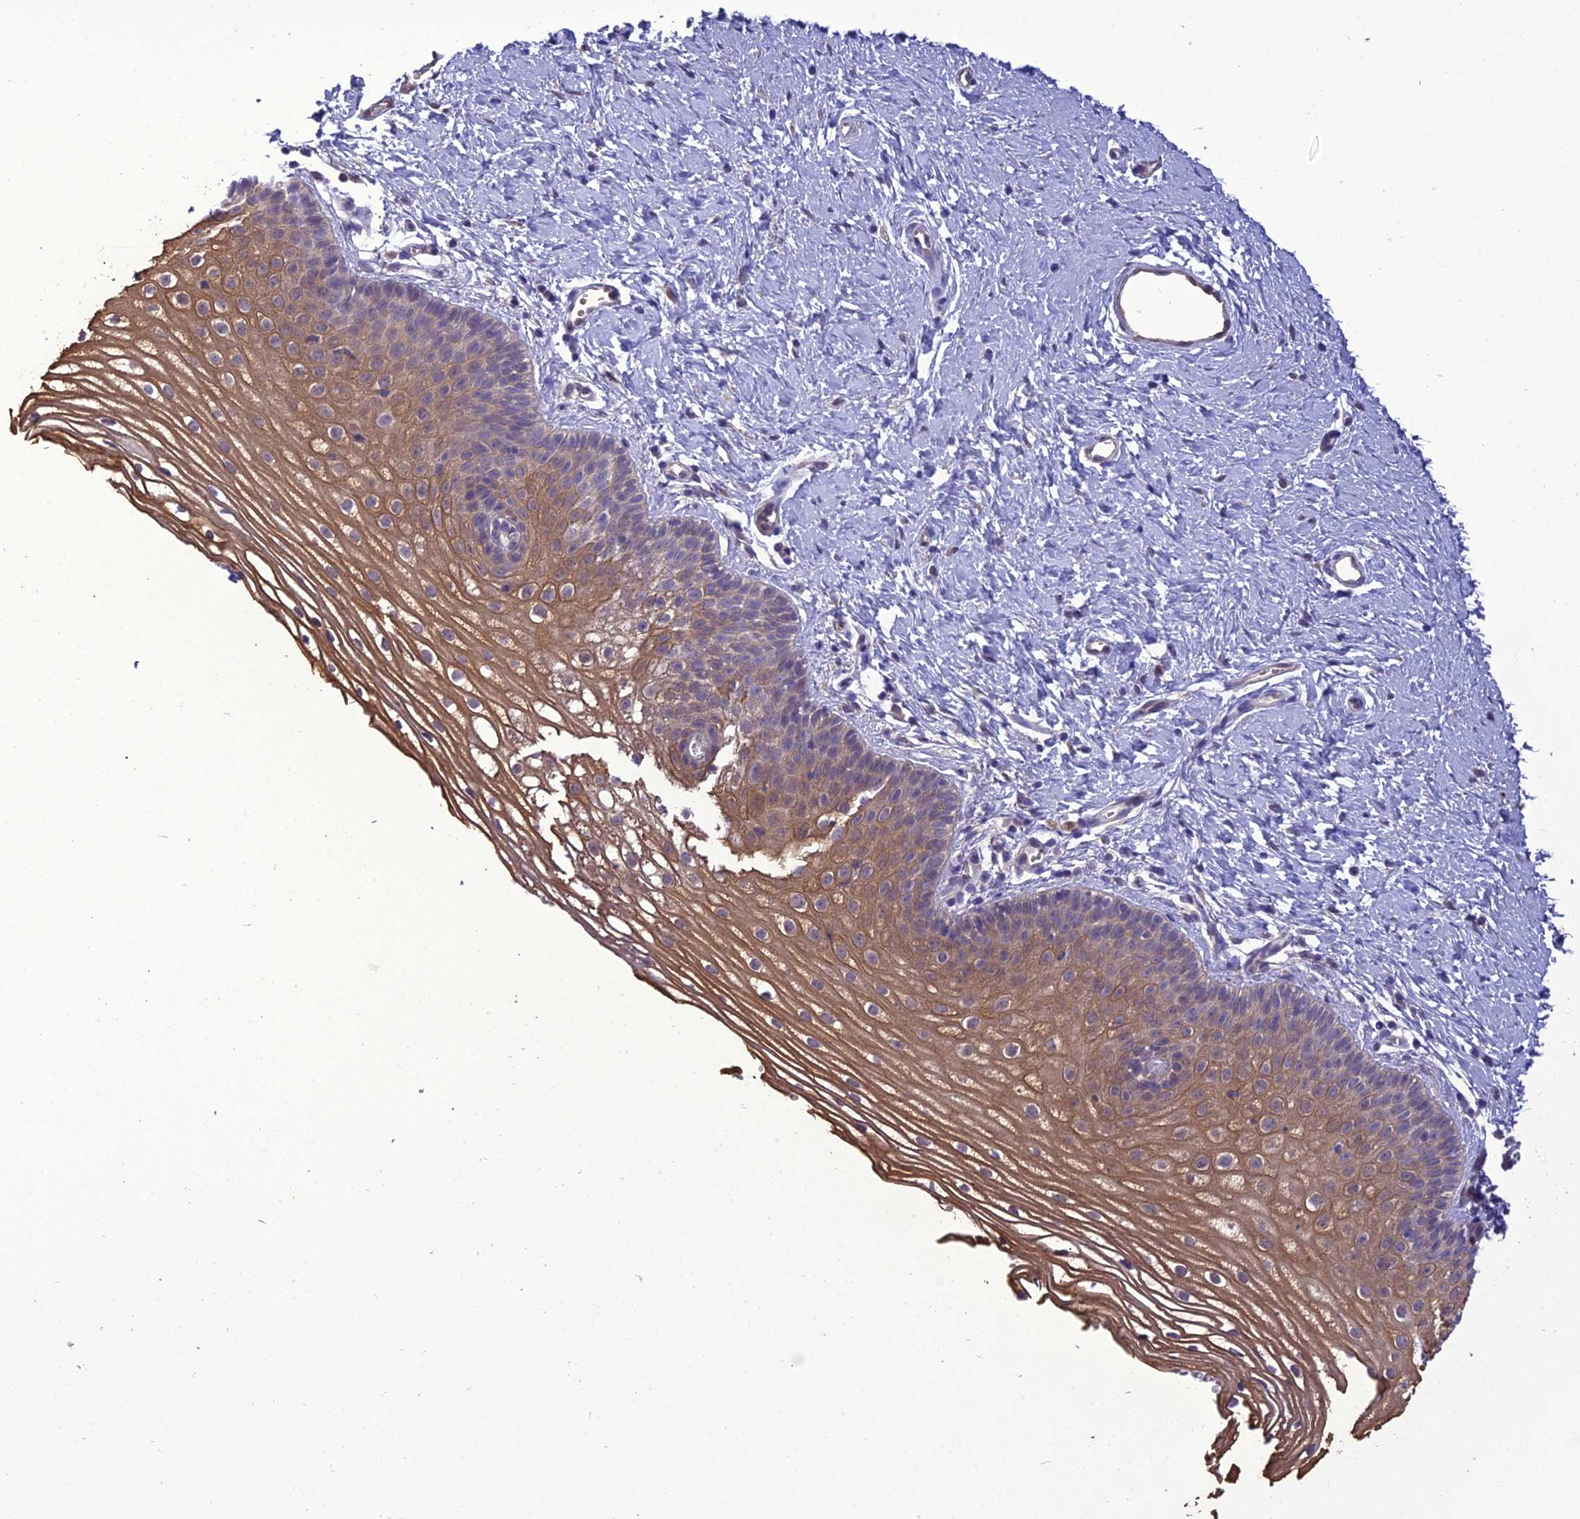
{"staining": {"intensity": "moderate", "quantity": "25%-75%", "location": "cytoplasmic/membranous"}, "tissue": "vagina", "cell_type": "Squamous epithelial cells", "image_type": "normal", "snomed": [{"axis": "morphology", "description": "Normal tissue, NOS"}, {"axis": "topography", "description": "Vagina"}], "caption": "The image shows immunohistochemical staining of normal vagina. There is moderate cytoplasmic/membranous positivity is present in about 25%-75% of squamous epithelial cells.", "gene": "BORCS6", "patient": {"sex": "female", "age": 32}}